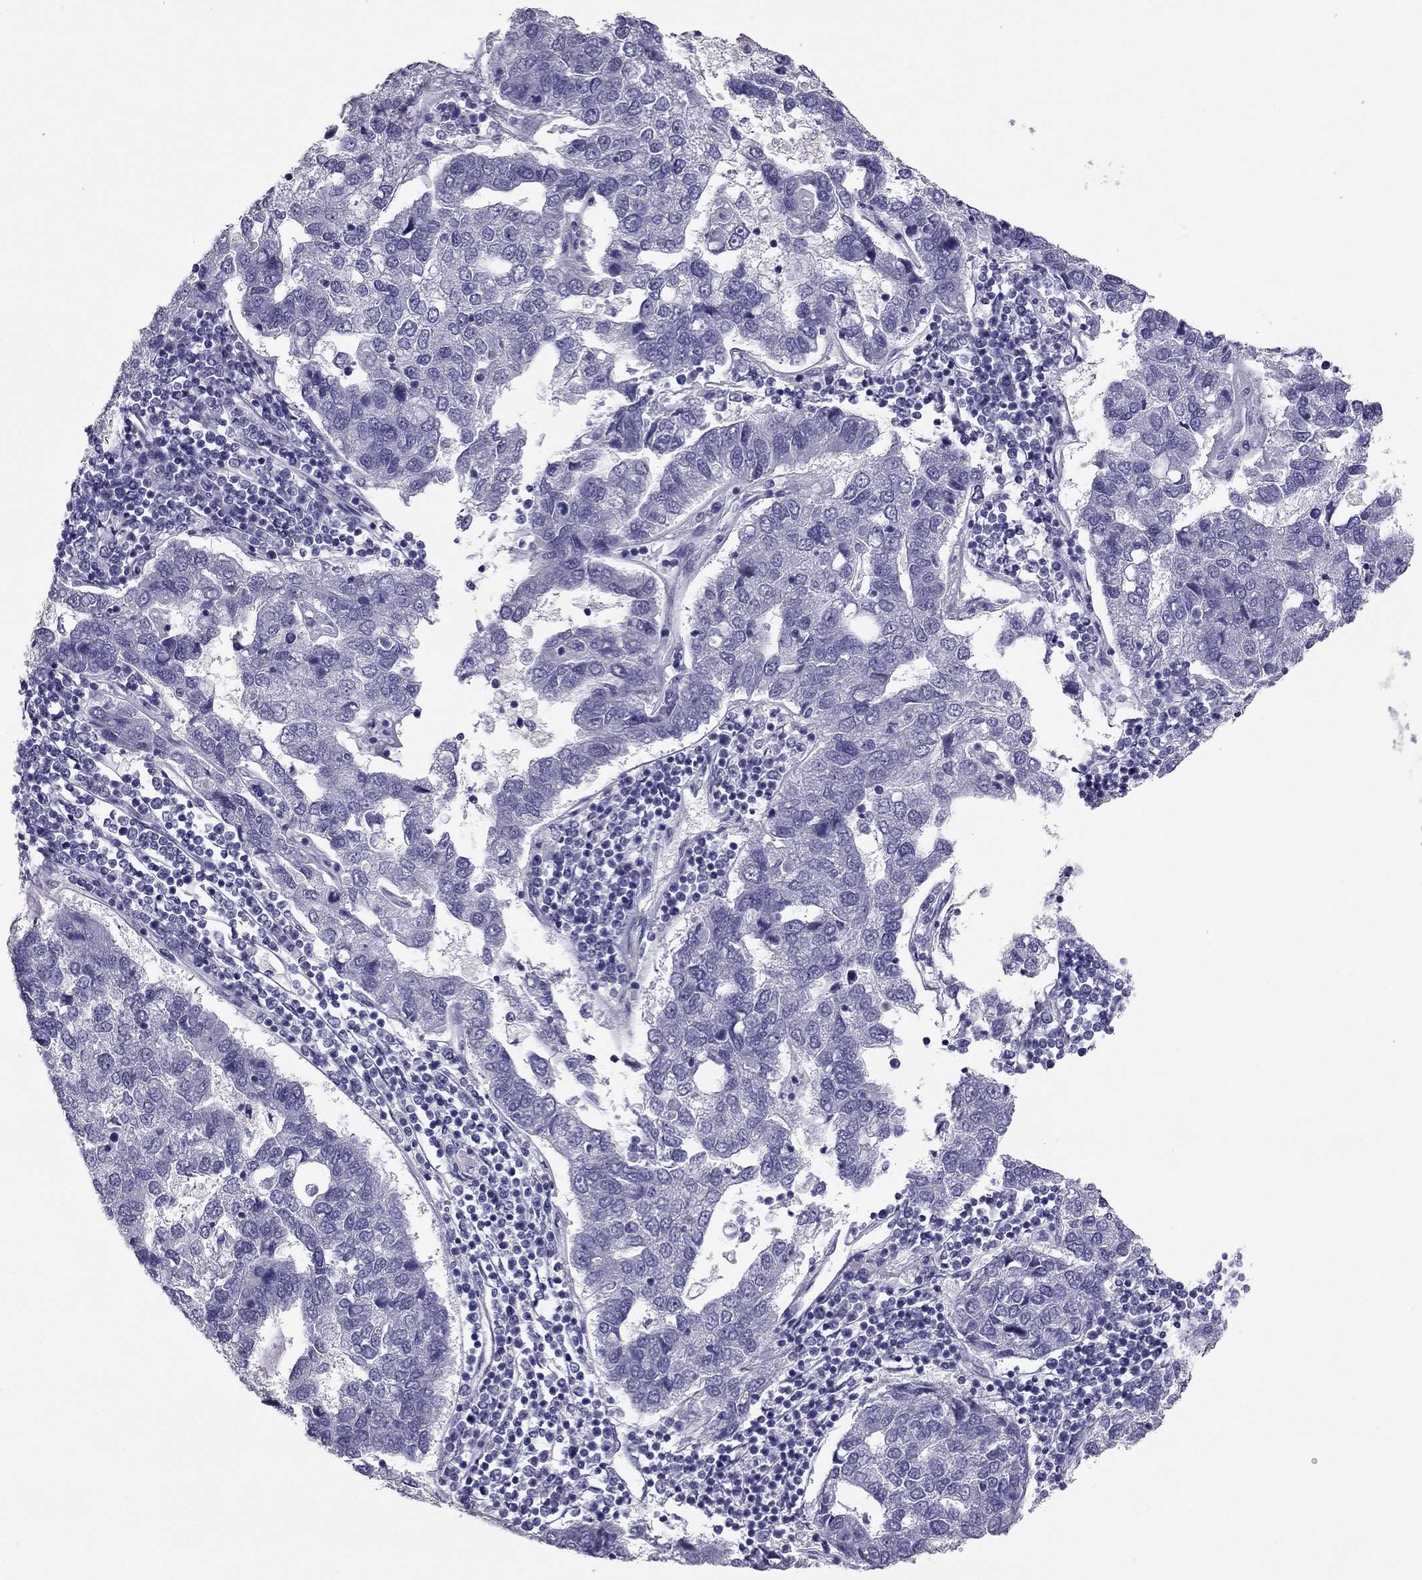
{"staining": {"intensity": "negative", "quantity": "none", "location": "none"}, "tissue": "pancreatic cancer", "cell_type": "Tumor cells", "image_type": "cancer", "snomed": [{"axis": "morphology", "description": "Adenocarcinoma, NOS"}, {"axis": "topography", "description": "Pancreas"}], "caption": "DAB immunohistochemical staining of human pancreatic adenocarcinoma displays no significant expression in tumor cells.", "gene": "RHO", "patient": {"sex": "female", "age": 61}}